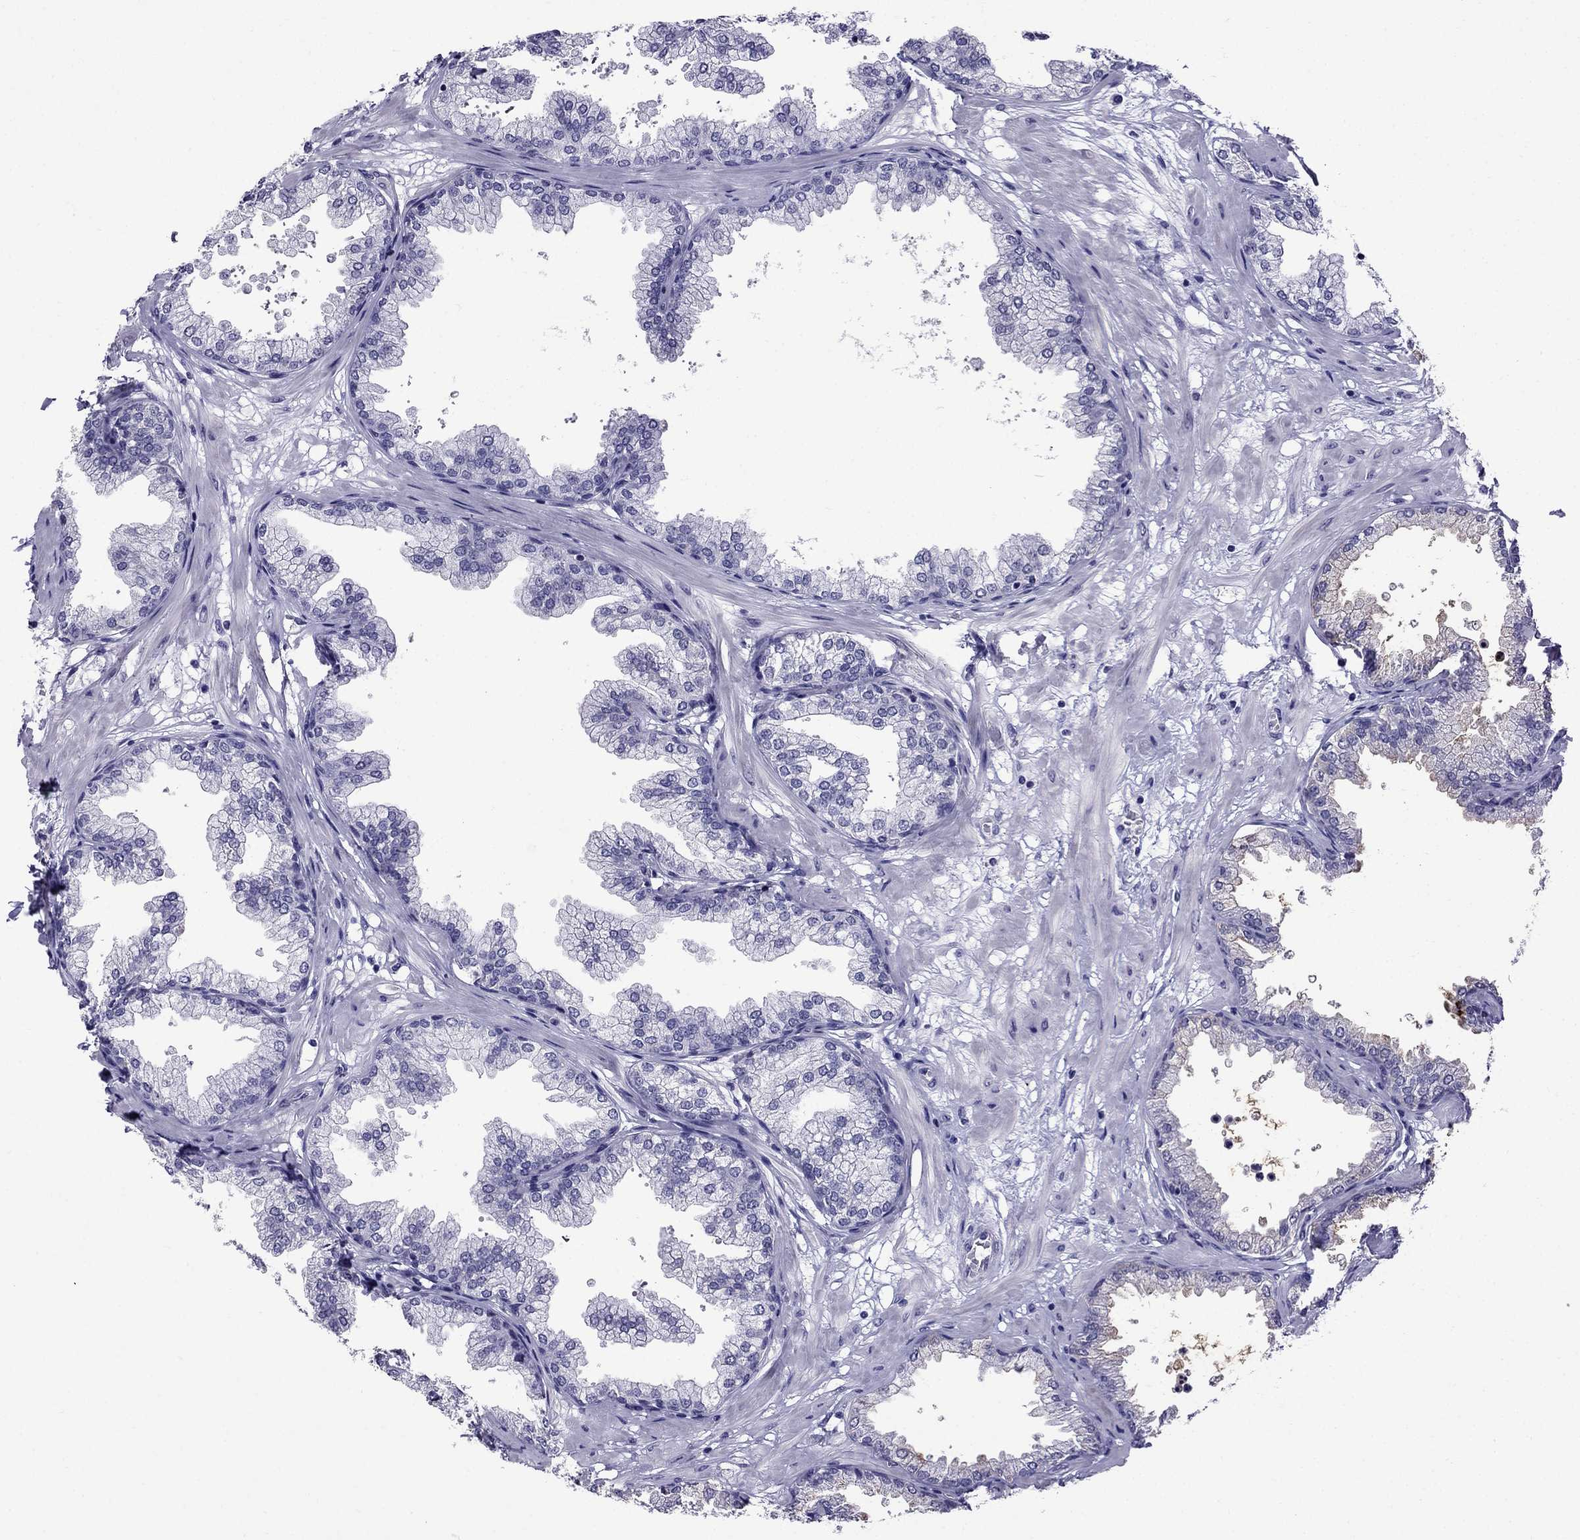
{"staining": {"intensity": "negative", "quantity": "none", "location": "none"}, "tissue": "prostate", "cell_type": "Glandular cells", "image_type": "normal", "snomed": [{"axis": "morphology", "description": "Normal tissue, NOS"}, {"axis": "topography", "description": "Prostate"}], "caption": "Immunohistochemical staining of normal human prostate demonstrates no significant positivity in glandular cells. Brightfield microscopy of immunohistochemistry (IHC) stained with DAB (brown) and hematoxylin (blue), captured at high magnification.", "gene": "OLFM4", "patient": {"sex": "male", "age": 37}}